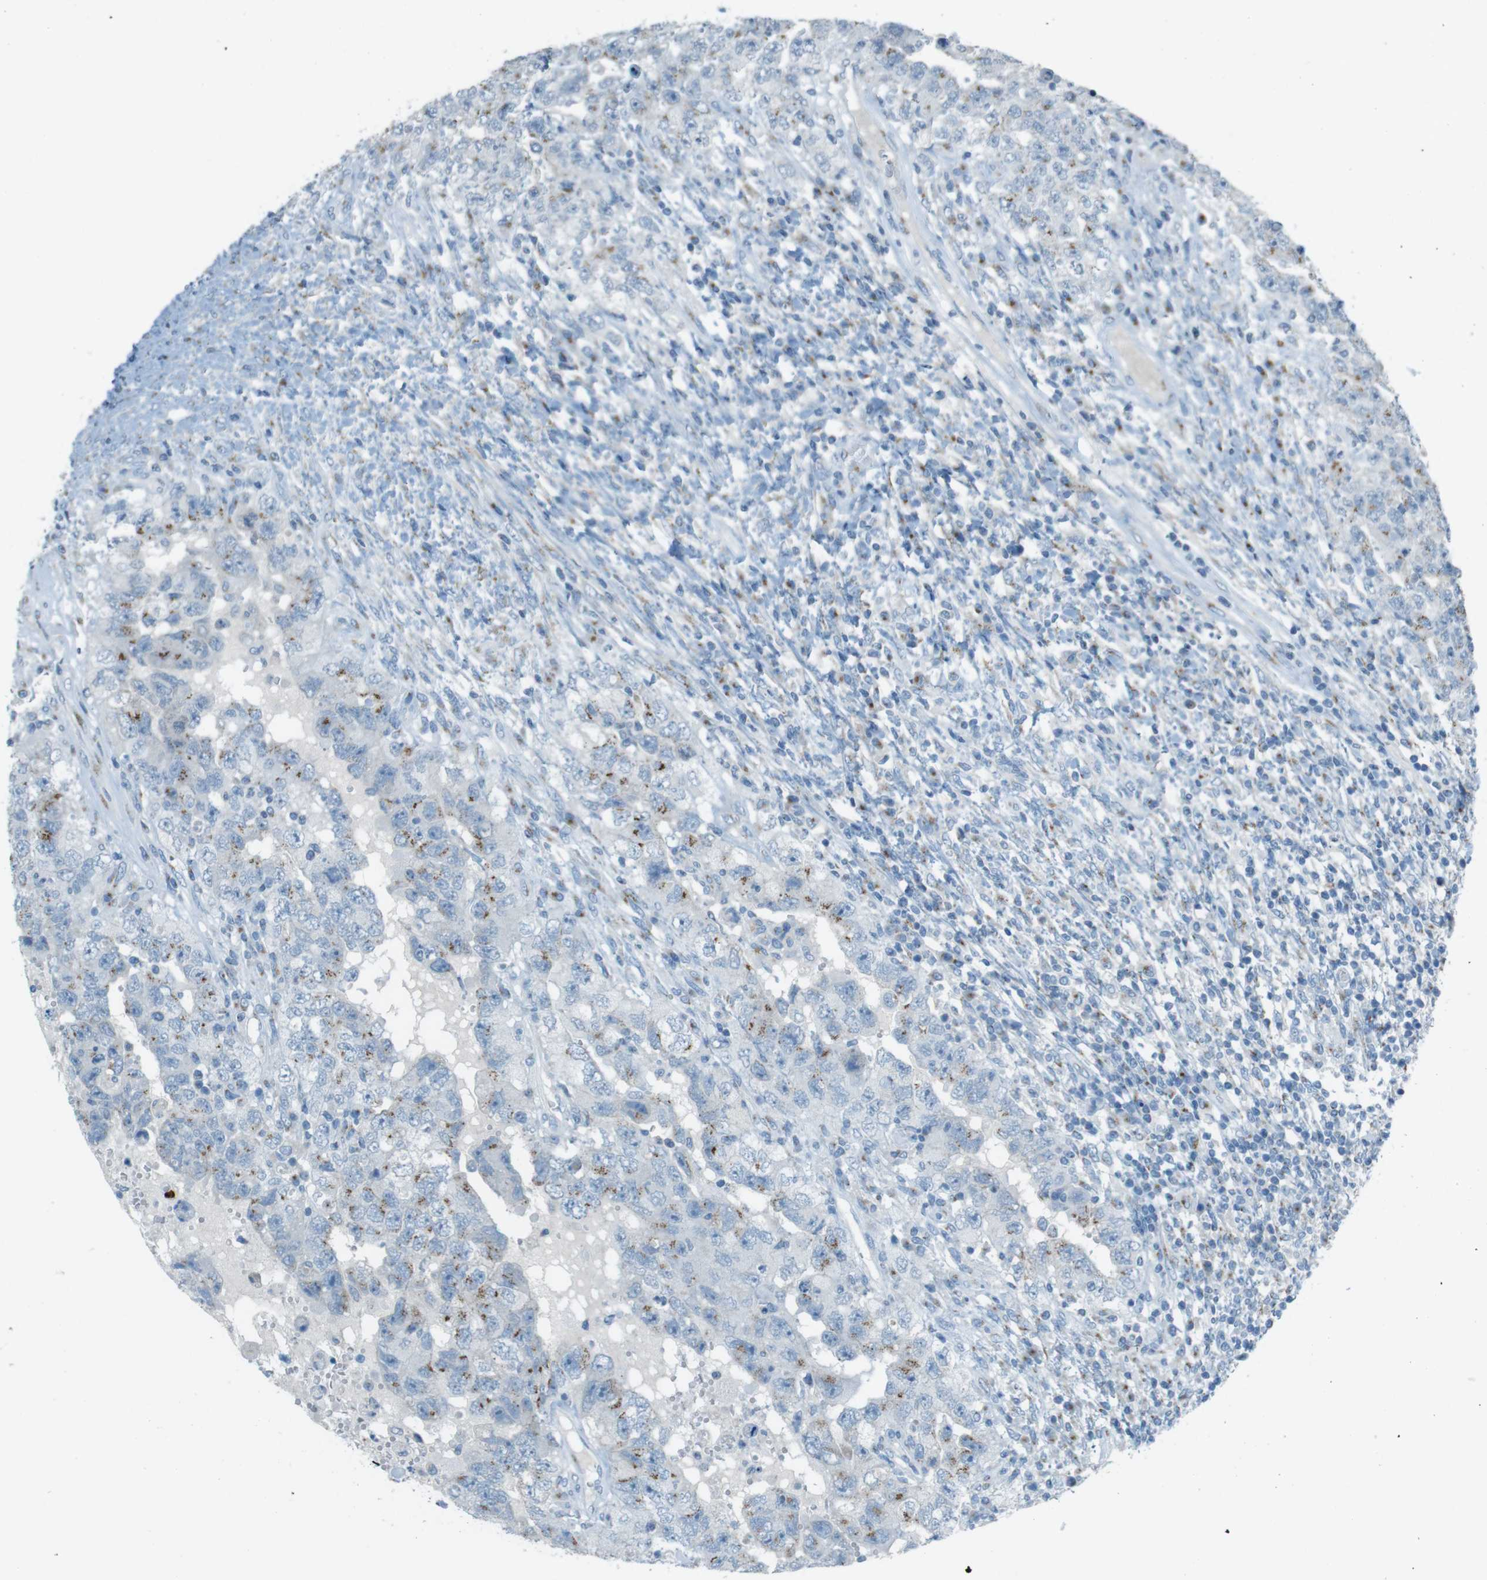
{"staining": {"intensity": "moderate", "quantity": "<25%", "location": "cytoplasmic/membranous"}, "tissue": "testis cancer", "cell_type": "Tumor cells", "image_type": "cancer", "snomed": [{"axis": "morphology", "description": "Carcinoma, Embryonal, NOS"}, {"axis": "topography", "description": "Testis"}], "caption": "Moderate cytoplasmic/membranous expression for a protein is appreciated in approximately <25% of tumor cells of testis embryonal carcinoma using IHC.", "gene": "TXNDC15", "patient": {"sex": "male", "age": 26}}